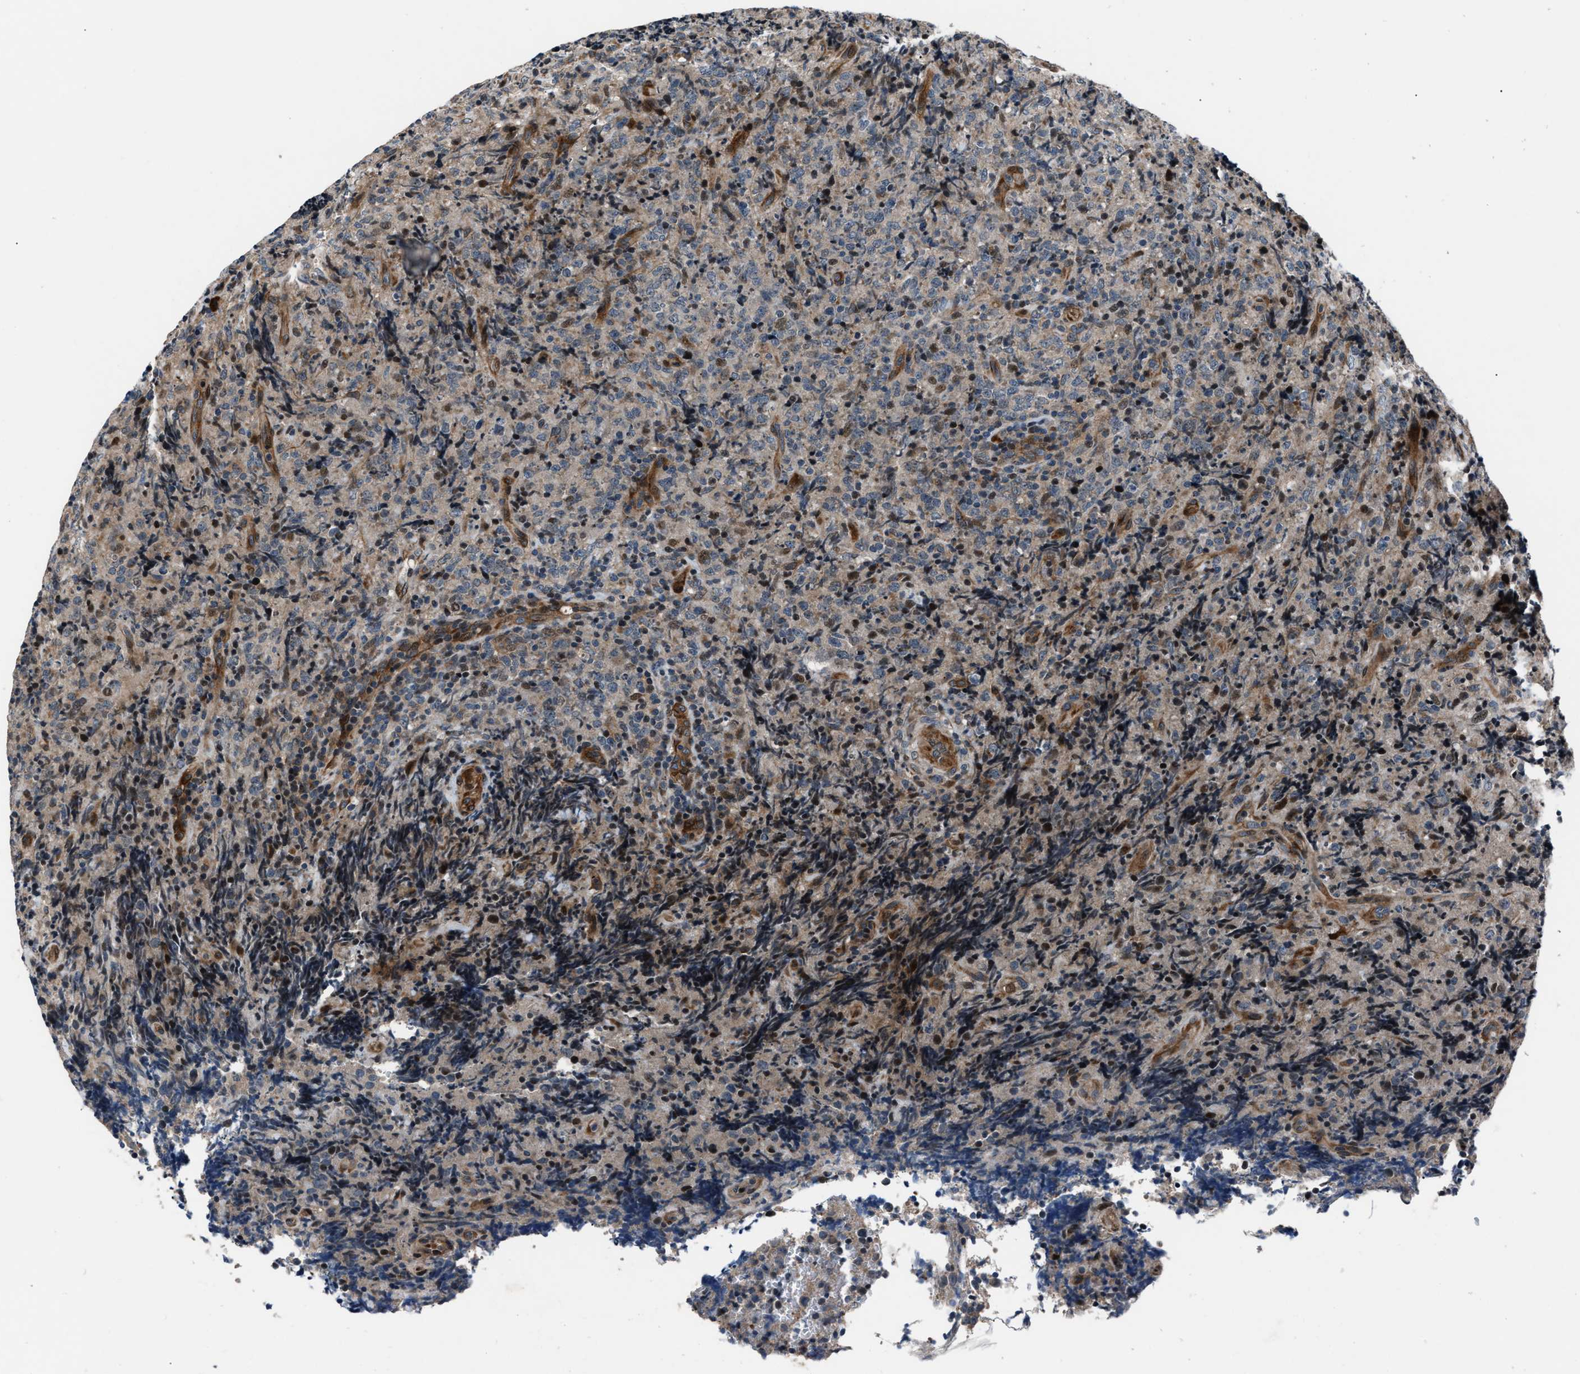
{"staining": {"intensity": "weak", "quantity": "<25%", "location": "nuclear"}, "tissue": "lymphoma", "cell_type": "Tumor cells", "image_type": "cancer", "snomed": [{"axis": "morphology", "description": "Malignant lymphoma, non-Hodgkin's type, High grade"}, {"axis": "topography", "description": "Tonsil"}], "caption": "This is an immunohistochemistry (IHC) micrograph of lymphoma. There is no staining in tumor cells.", "gene": "DYNC2I1", "patient": {"sex": "female", "age": 36}}